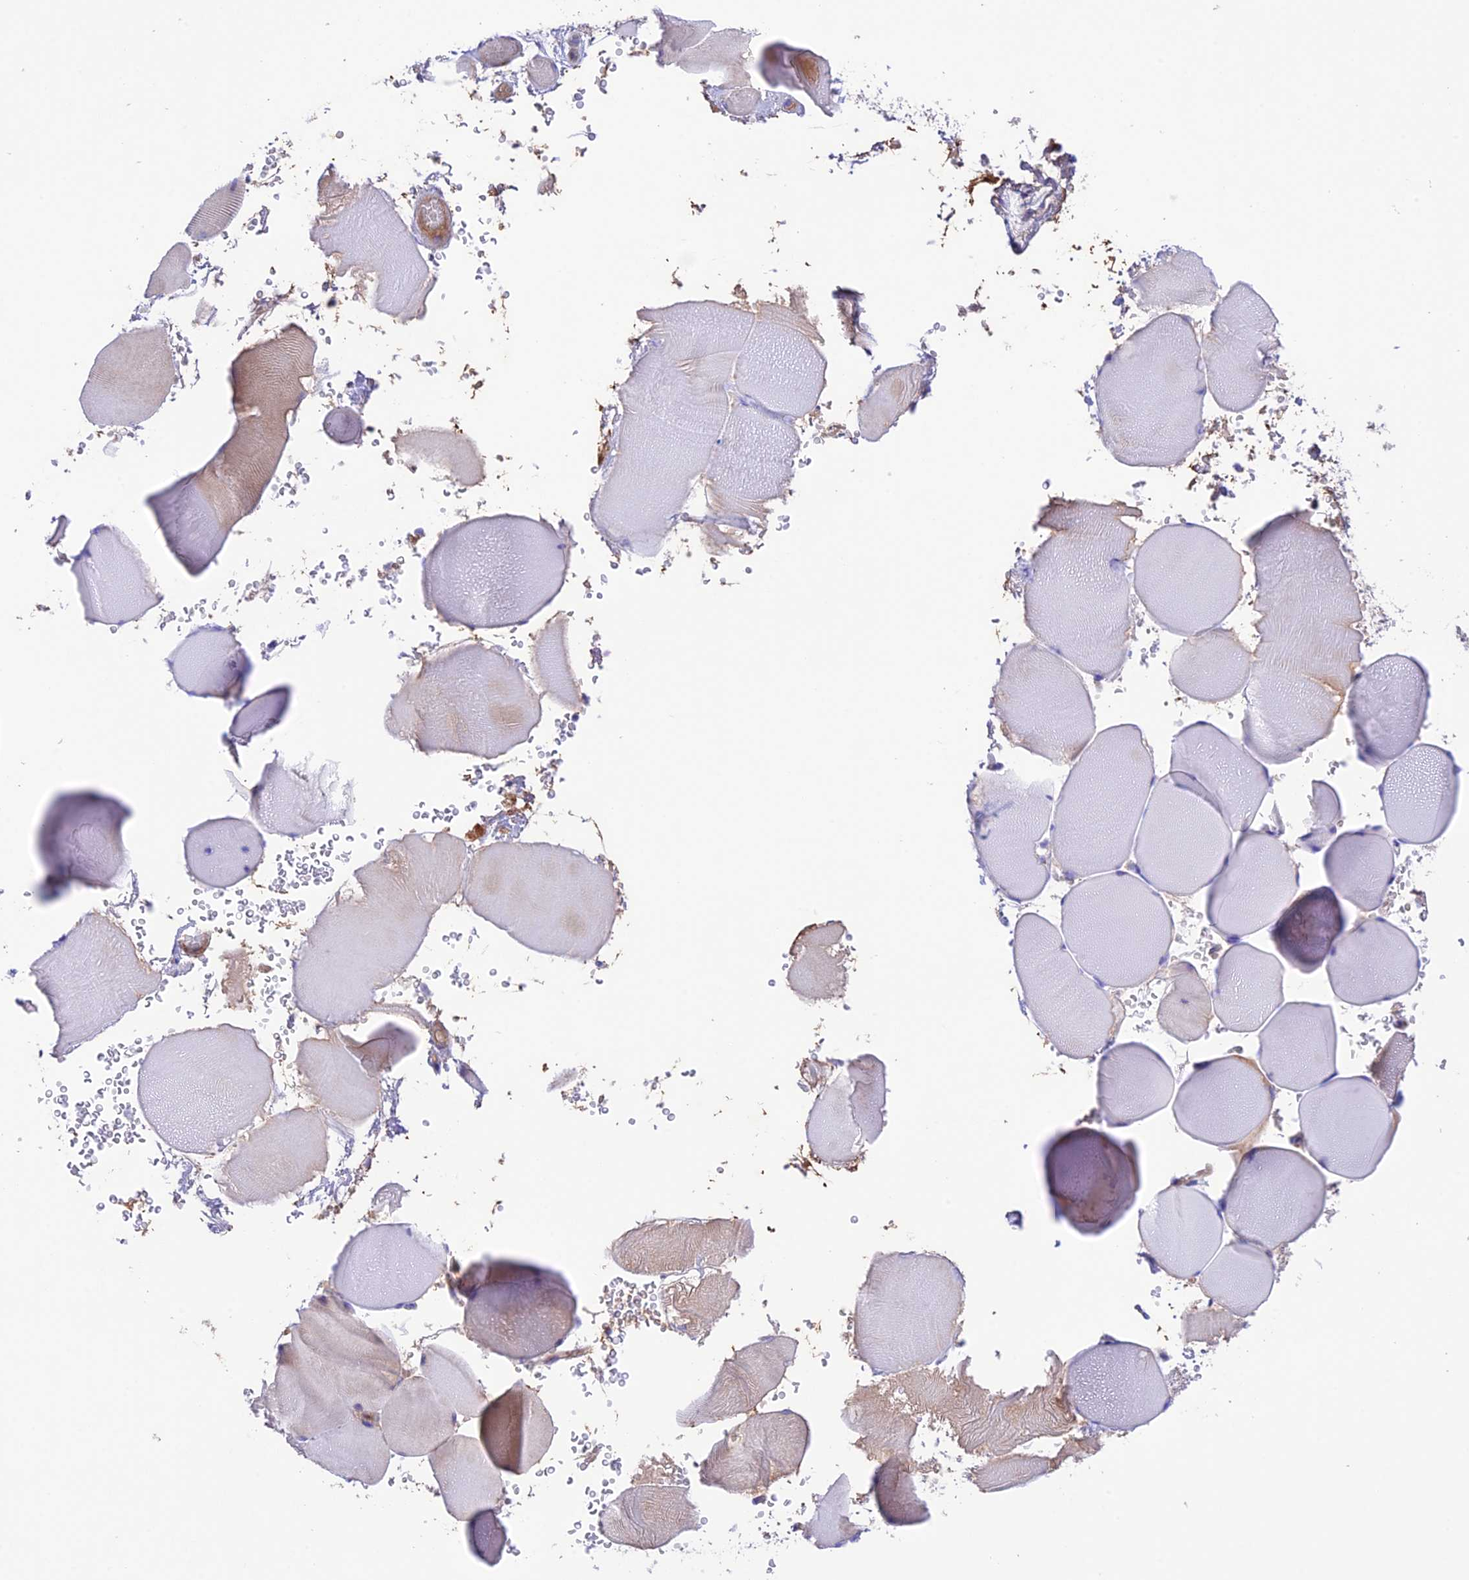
{"staining": {"intensity": "moderate", "quantity": "<25%", "location": "cytoplasmic/membranous"}, "tissue": "skeletal muscle", "cell_type": "Myocytes", "image_type": "normal", "snomed": [{"axis": "morphology", "description": "Normal tissue, NOS"}, {"axis": "topography", "description": "Skeletal muscle"}], "caption": "An image showing moderate cytoplasmic/membranous staining in about <25% of myocytes in unremarkable skeletal muscle, as visualized by brown immunohistochemical staining.", "gene": "UAP1L1", "patient": {"sex": "male", "age": 62}}